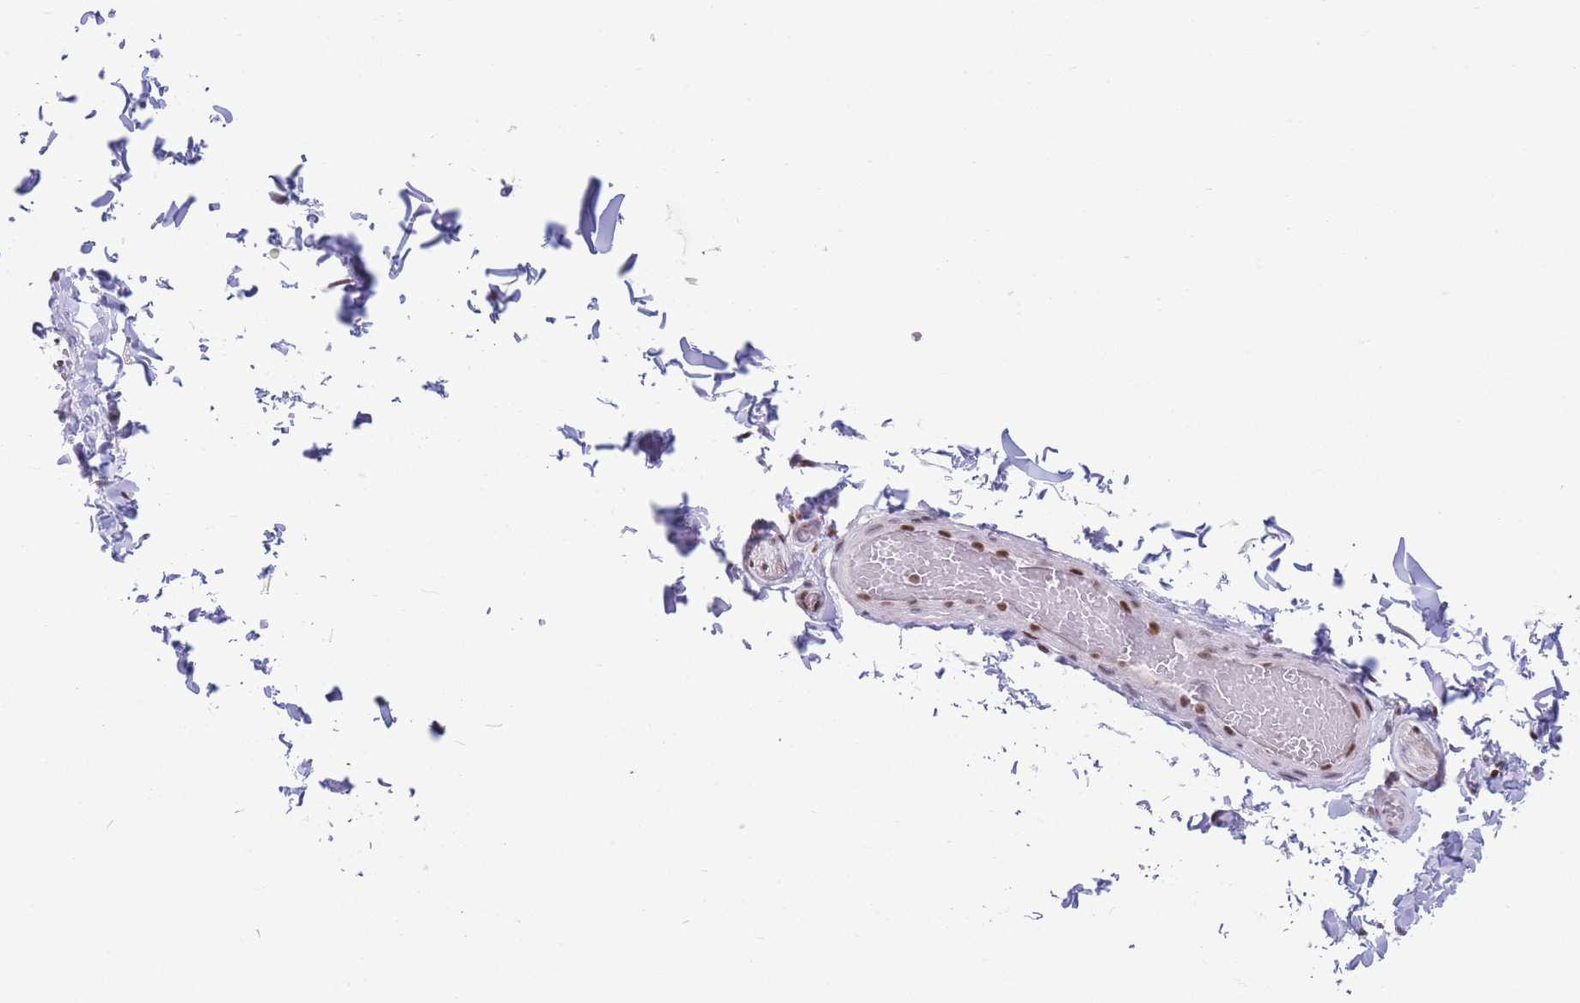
{"staining": {"intensity": "moderate", "quantity": ">75%", "location": "nuclear"}, "tissue": "adipose tissue", "cell_type": "Adipocytes", "image_type": "normal", "snomed": [{"axis": "morphology", "description": "Normal tissue, NOS"}, {"axis": "topography", "description": "Soft tissue"}, {"axis": "topography", "description": "Vascular tissue"}, {"axis": "topography", "description": "Peripheral nerve tissue"}], "caption": "Unremarkable adipose tissue shows moderate nuclear positivity in about >75% of adipocytes.", "gene": "DNAJC3", "patient": {"sex": "male", "age": 32}}